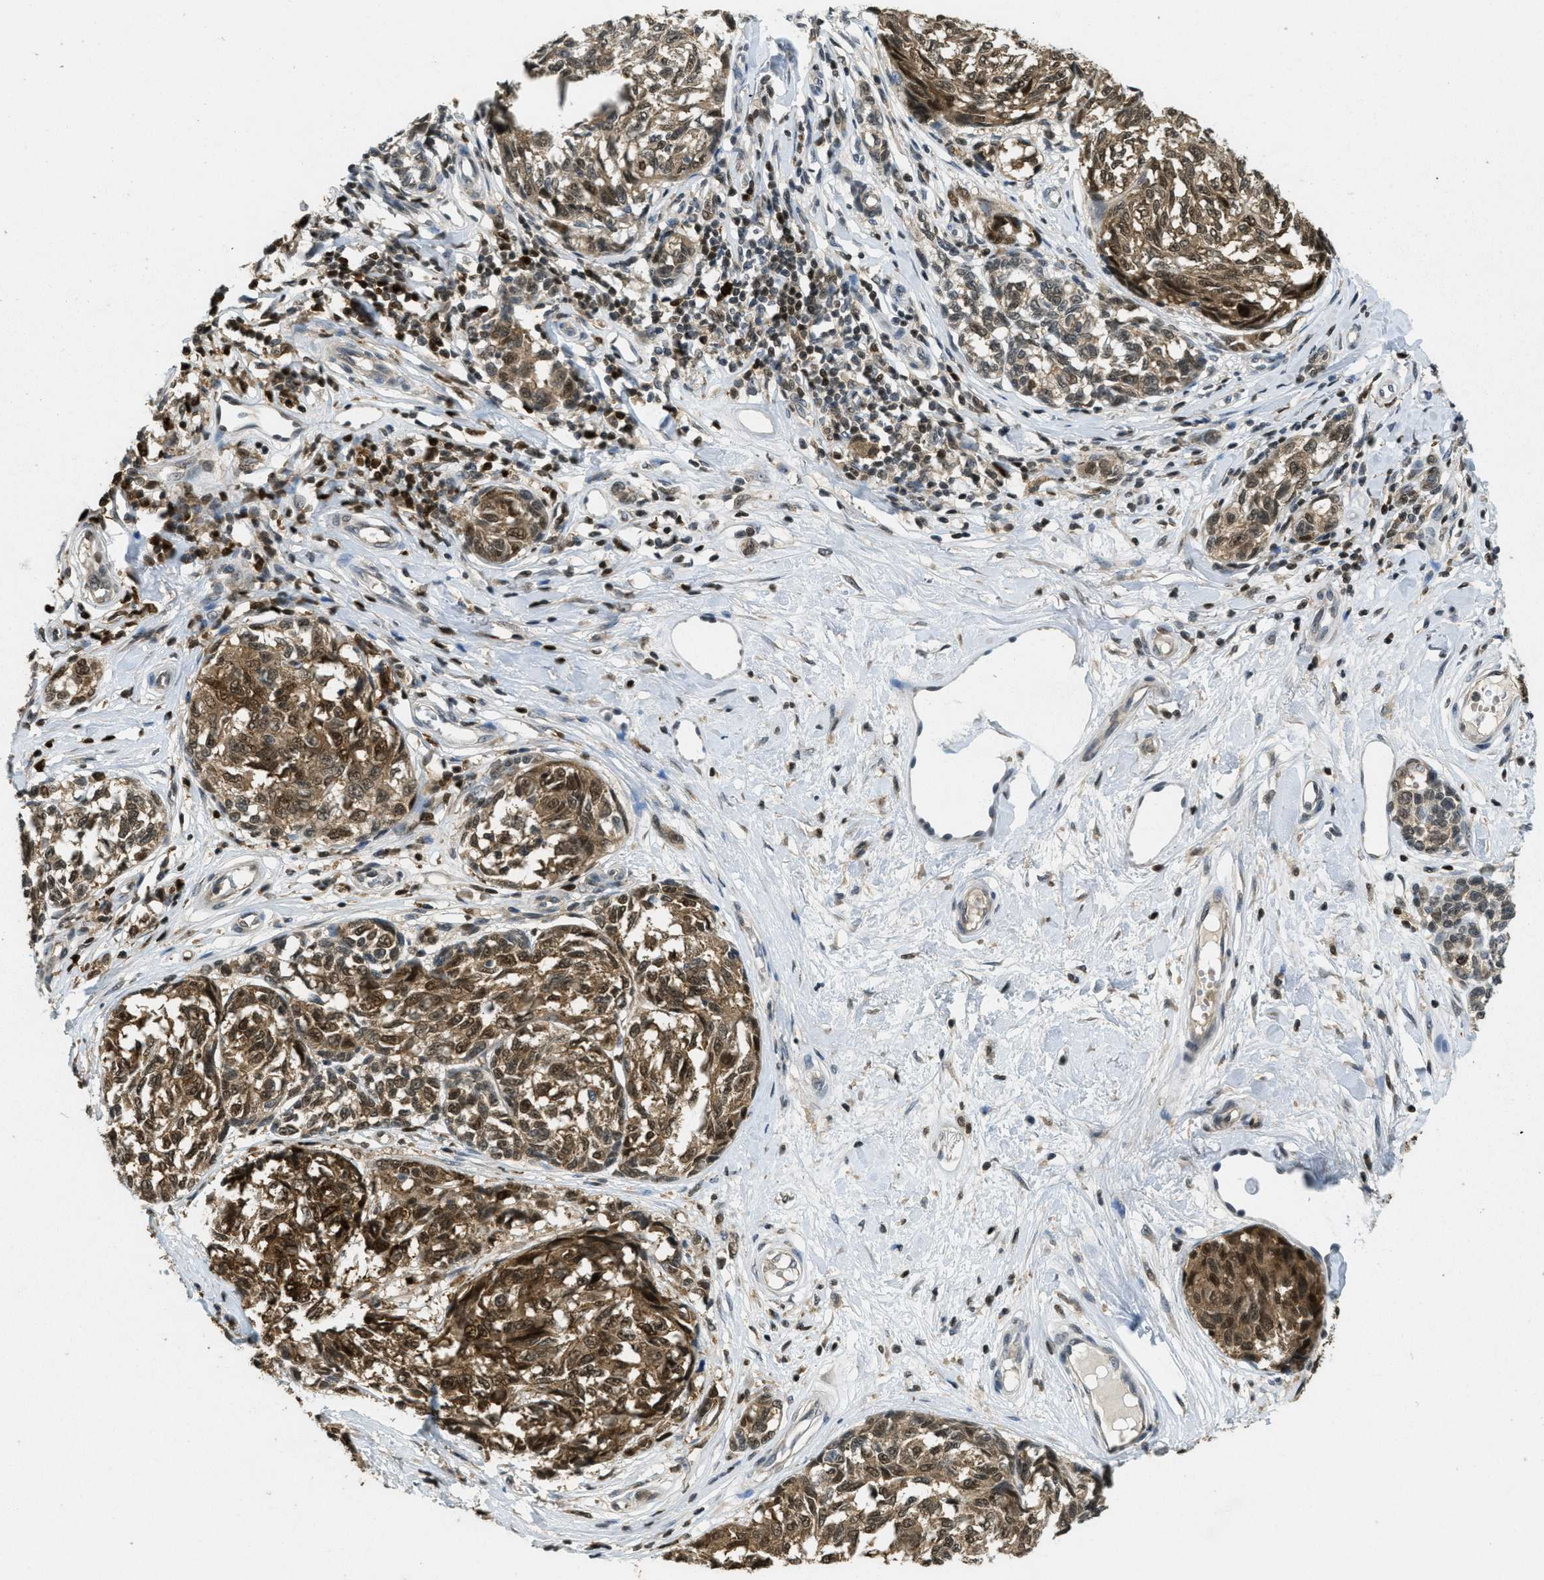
{"staining": {"intensity": "moderate", "quantity": ">75%", "location": "cytoplasmic/membranous,nuclear"}, "tissue": "melanoma", "cell_type": "Tumor cells", "image_type": "cancer", "snomed": [{"axis": "morphology", "description": "Malignant melanoma, NOS"}, {"axis": "topography", "description": "Skin"}], "caption": "Protein analysis of melanoma tissue exhibits moderate cytoplasmic/membranous and nuclear staining in about >75% of tumor cells.", "gene": "DNAJB1", "patient": {"sex": "female", "age": 64}}